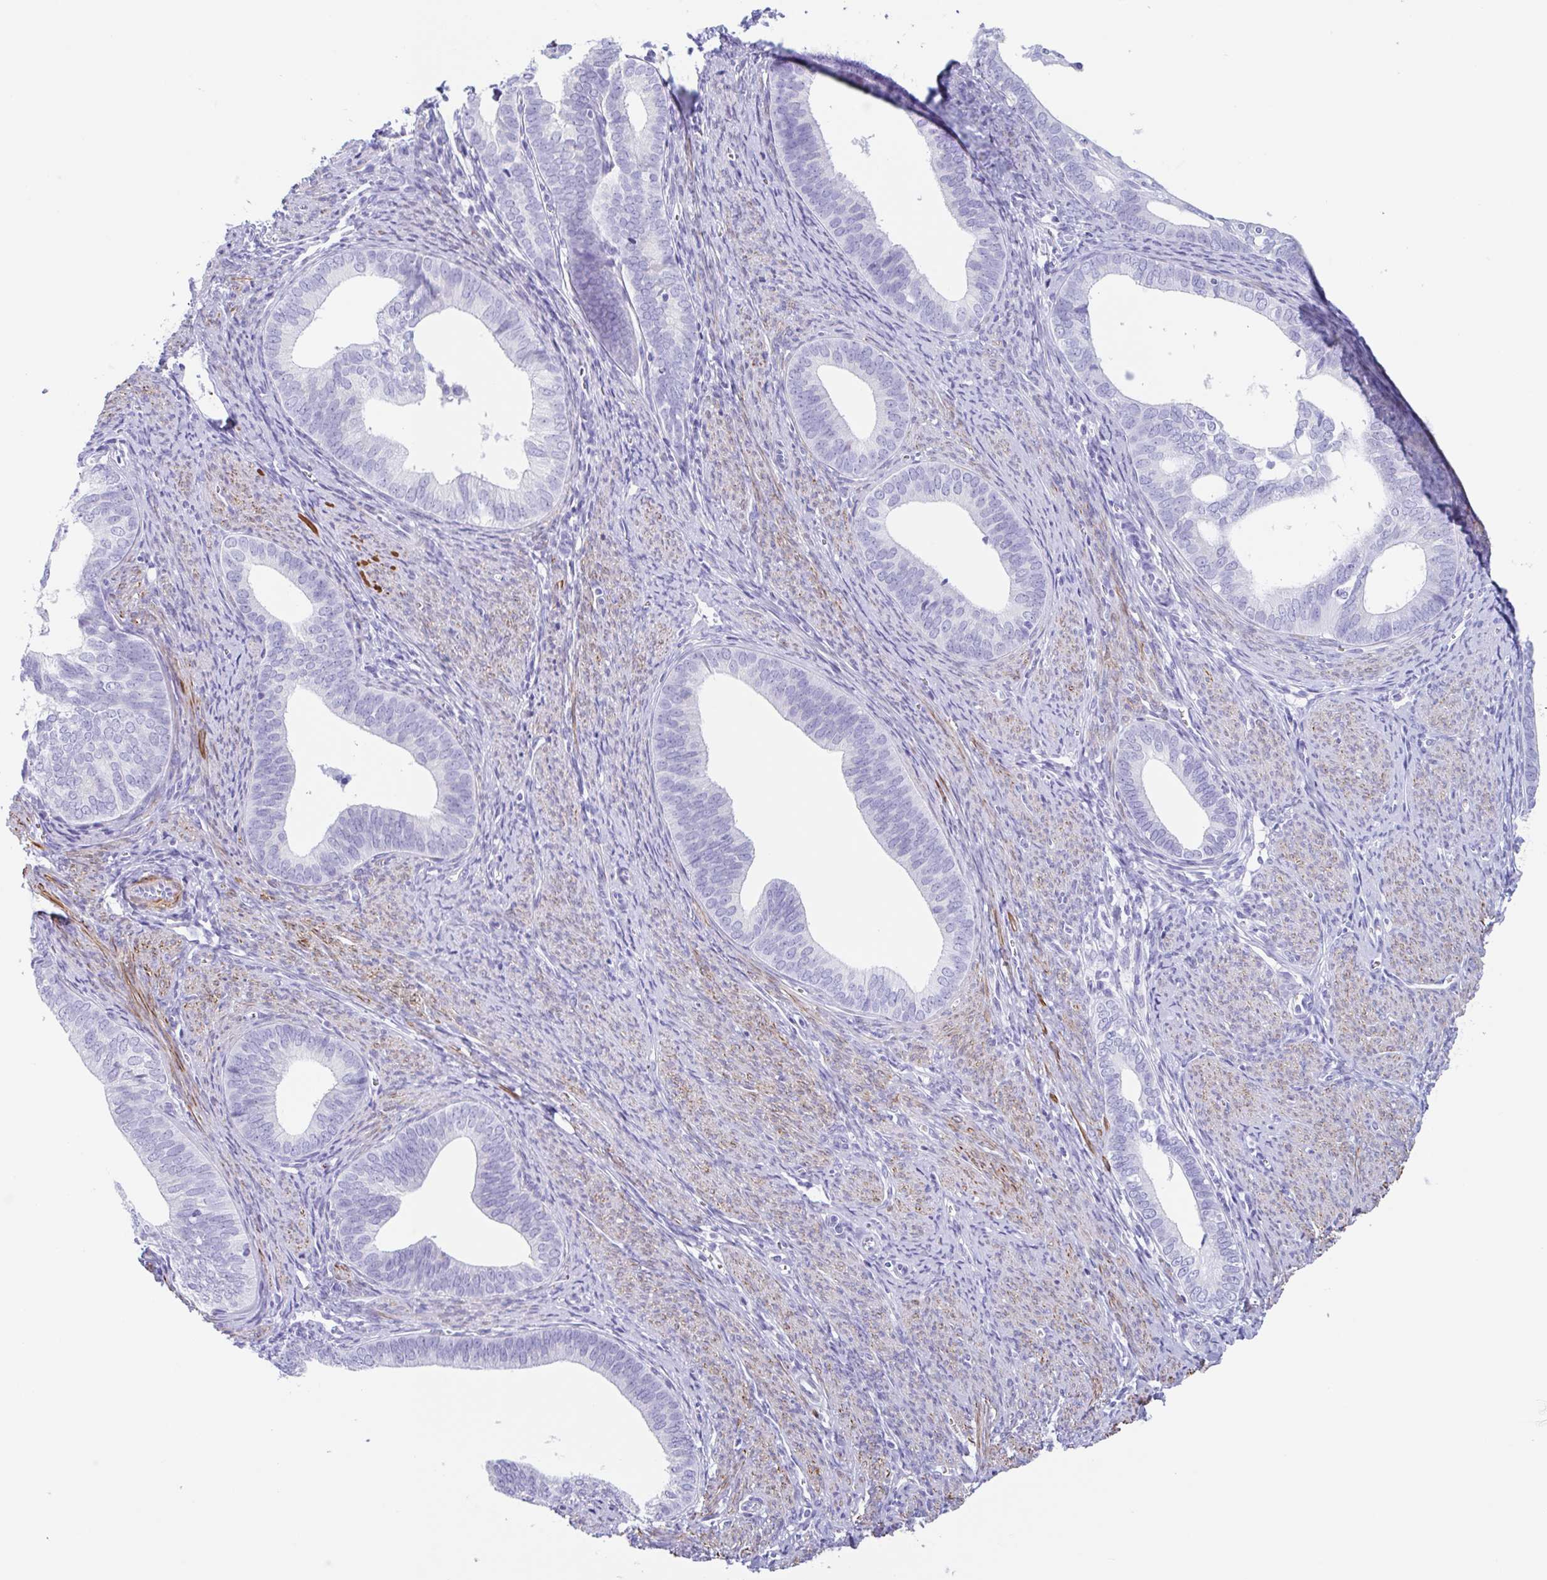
{"staining": {"intensity": "negative", "quantity": "none", "location": "none"}, "tissue": "endometrial cancer", "cell_type": "Tumor cells", "image_type": "cancer", "snomed": [{"axis": "morphology", "description": "Adenocarcinoma, NOS"}, {"axis": "topography", "description": "Endometrium"}], "caption": "This is a micrograph of immunohistochemistry (IHC) staining of endometrial adenocarcinoma, which shows no expression in tumor cells. The staining is performed using DAB brown chromogen with nuclei counter-stained in using hematoxylin.", "gene": "TAS2R41", "patient": {"sex": "female", "age": 75}}